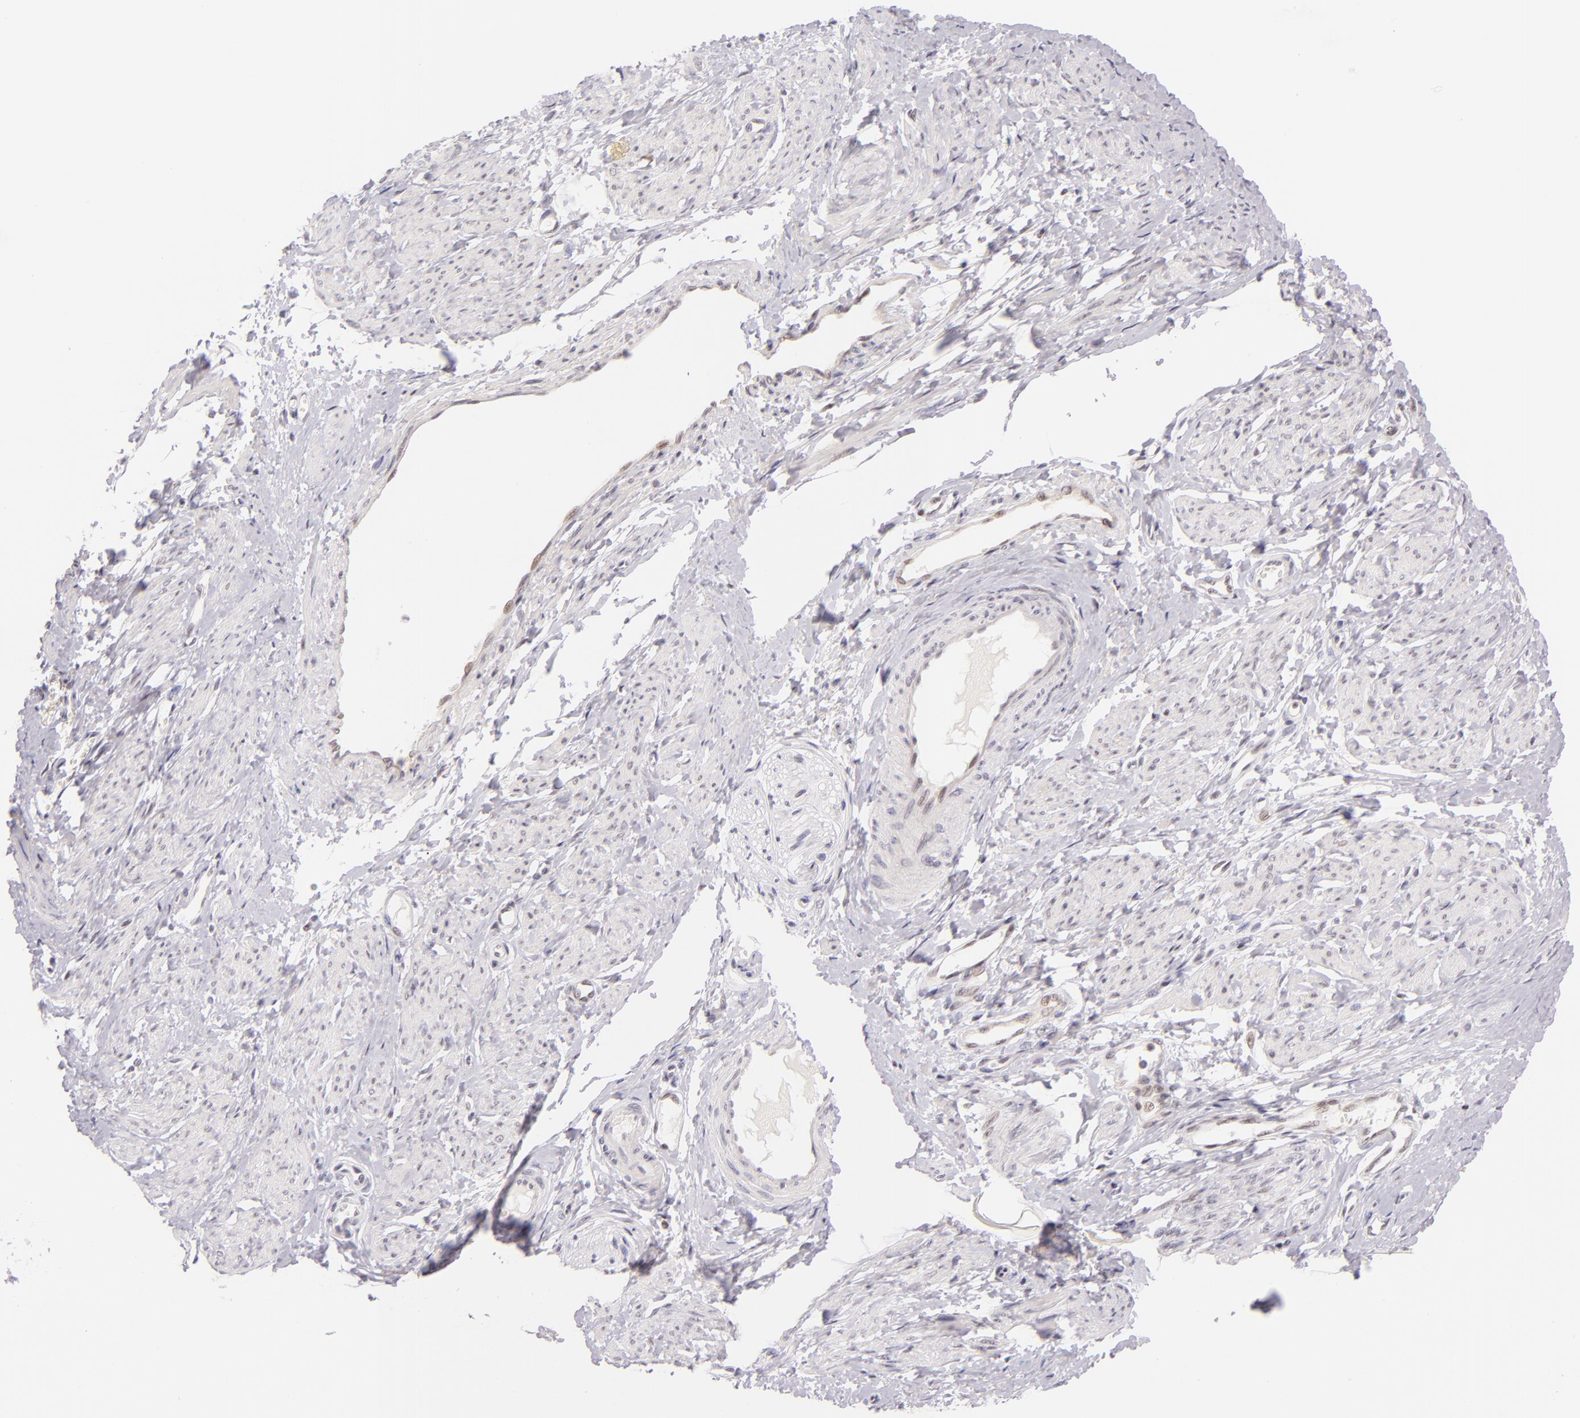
{"staining": {"intensity": "negative", "quantity": "none", "location": "none"}, "tissue": "smooth muscle", "cell_type": "Smooth muscle cells", "image_type": "normal", "snomed": [{"axis": "morphology", "description": "Normal tissue, NOS"}, {"axis": "topography", "description": "Smooth muscle"}, {"axis": "topography", "description": "Uterus"}], "caption": "An immunohistochemistry (IHC) photomicrograph of benign smooth muscle is shown. There is no staining in smooth muscle cells of smooth muscle.", "gene": "BCL3", "patient": {"sex": "female", "age": 39}}